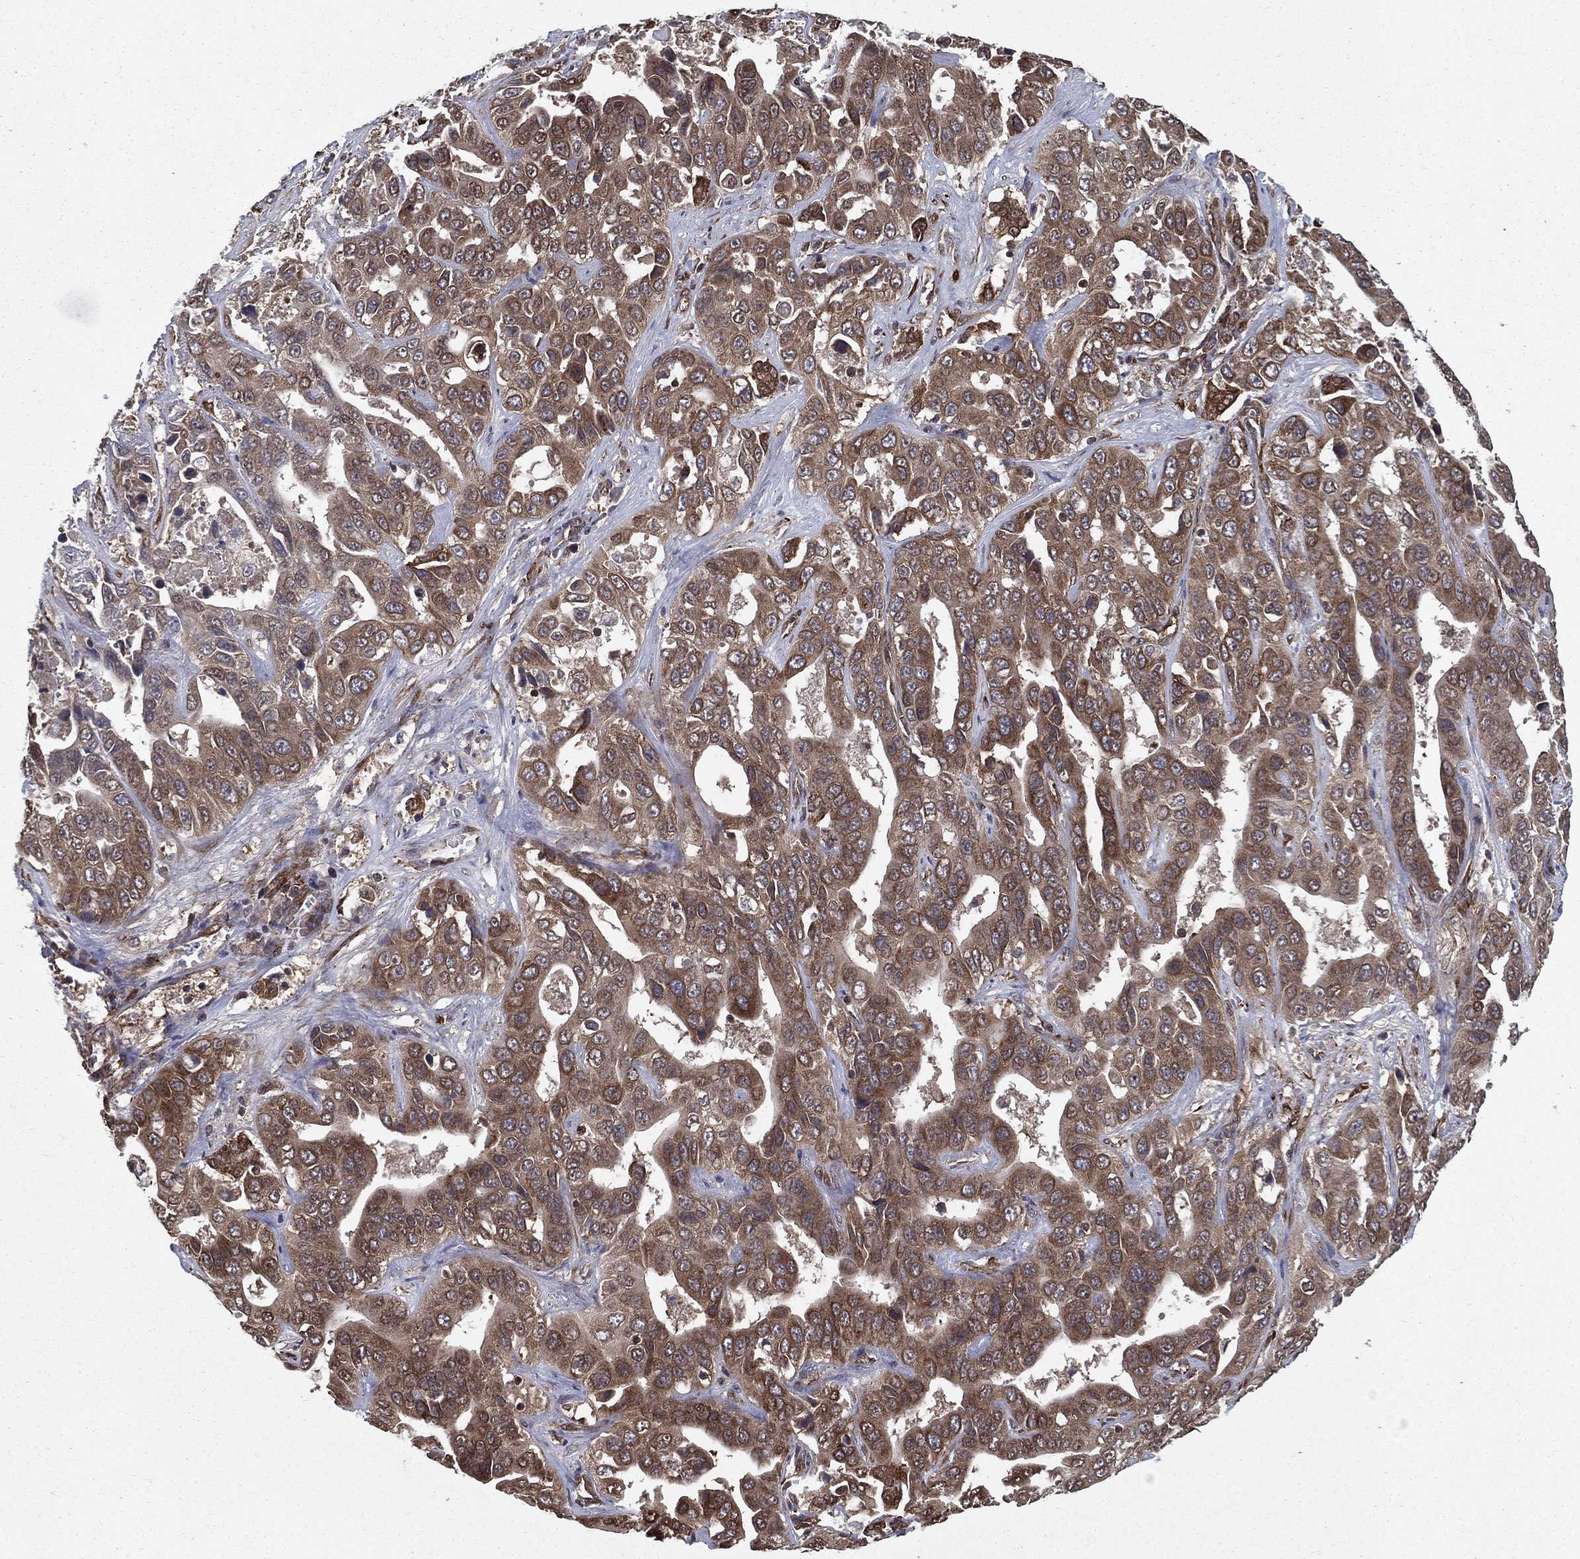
{"staining": {"intensity": "moderate", "quantity": "<25%", "location": "cytoplasmic/membranous"}, "tissue": "liver cancer", "cell_type": "Tumor cells", "image_type": "cancer", "snomed": [{"axis": "morphology", "description": "Cholangiocarcinoma"}, {"axis": "topography", "description": "Liver"}], "caption": "This histopathology image displays immunohistochemistry staining of human liver cholangiocarcinoma, with low moderate cytoplasmic/membranous positivity in approximately <25% of tumor cells.", "gene": "CERS2", "patient": {"sex": "female", "age": 52}}